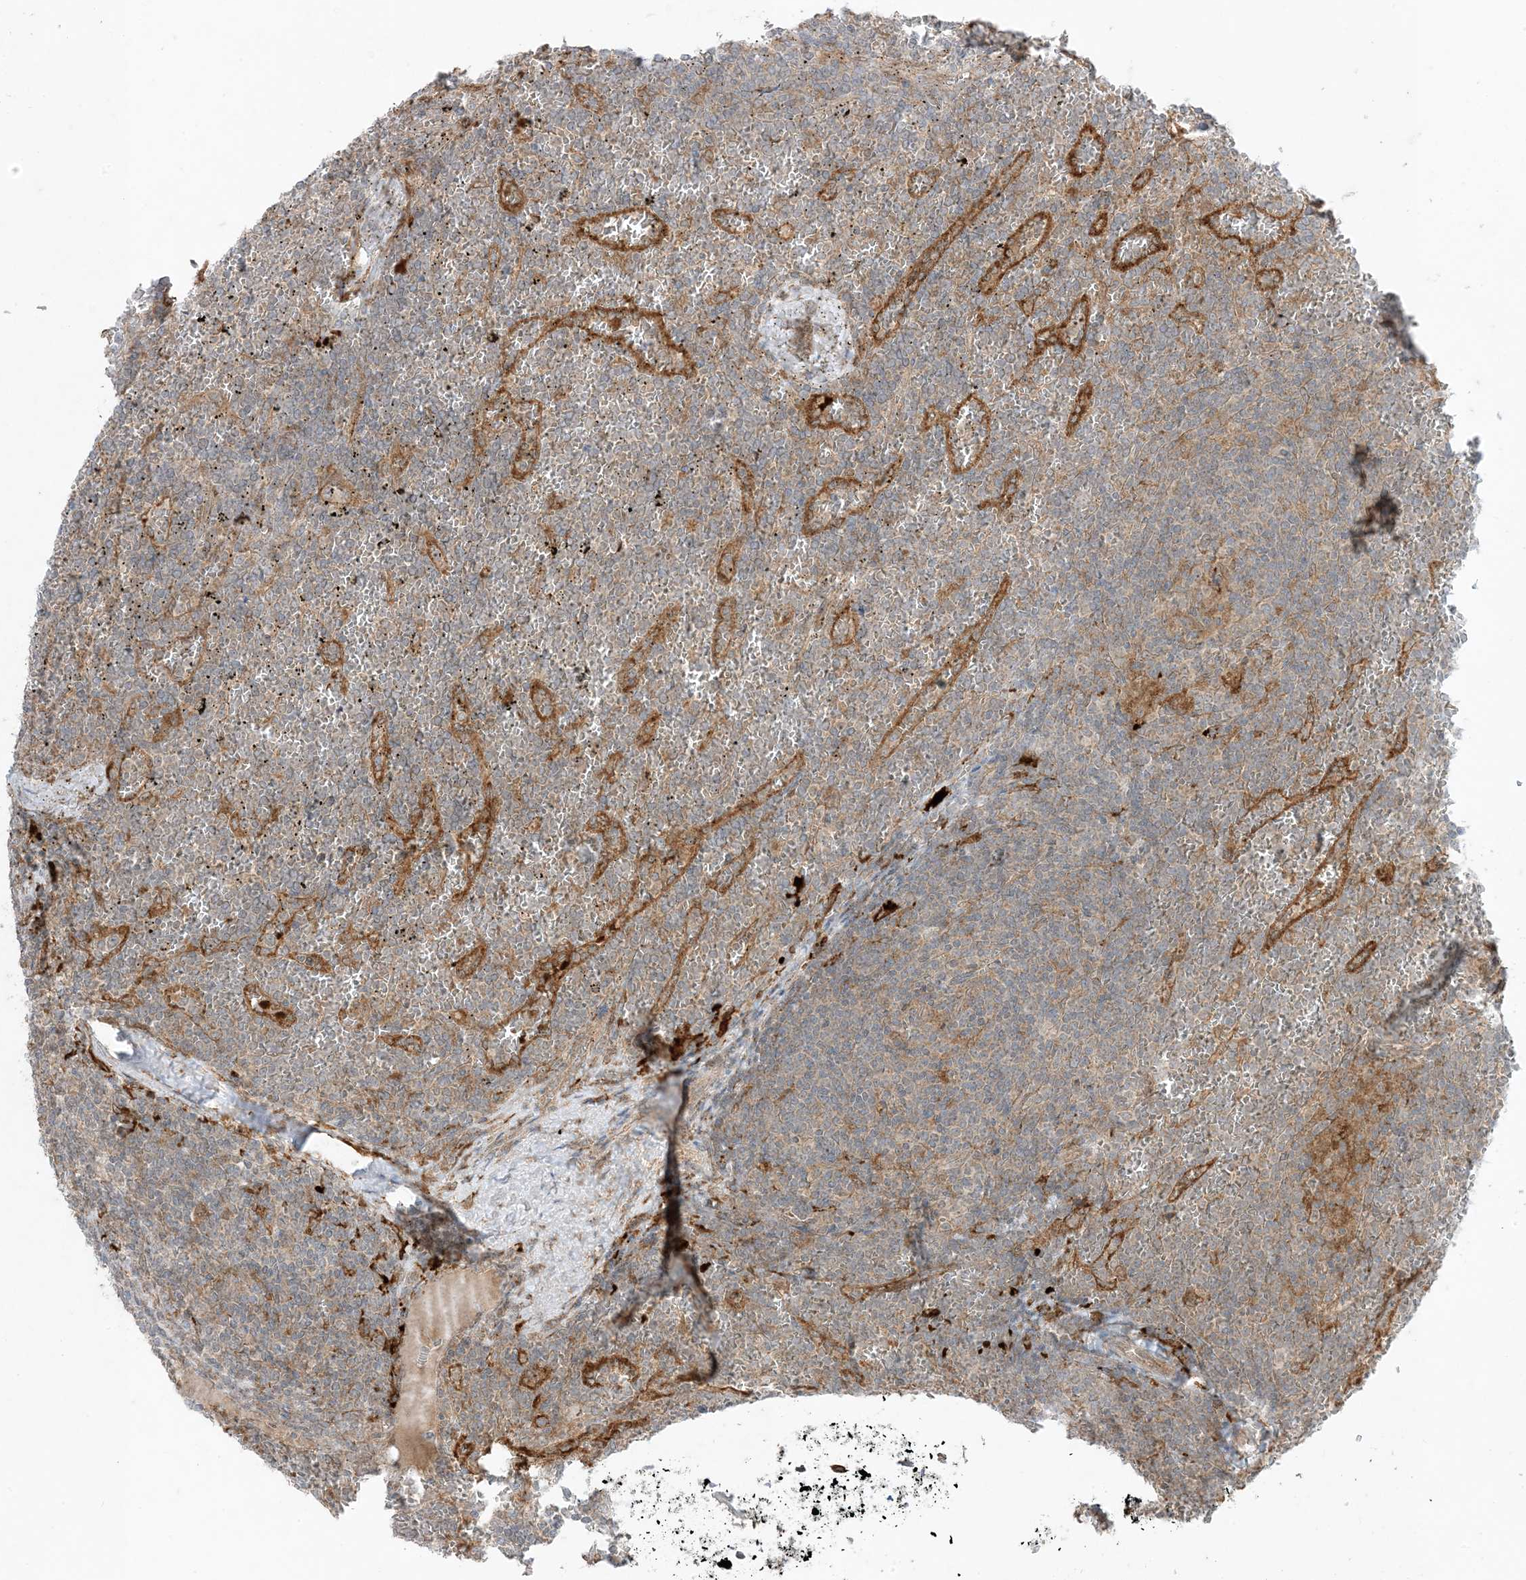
{"staining": {"intensity": "negative", "quantity": "none", "location": "none"}, "tissue": "lymphoma", "cell_type": "Tumor cells", "image_type": "cancer", "snomed": [{"axis": "morphology", "description": "Malignant lymphoma, non-Hodgkin's type, Low grade"}, {"axis": "topography", "description": "Spleen"}], "caption": "This is an immunohistochemistry micrograph of human lymphoma. There is no expression in tumor cells.", "gene": "ODC1", "patient": {"sex": "female", "age": 19}}